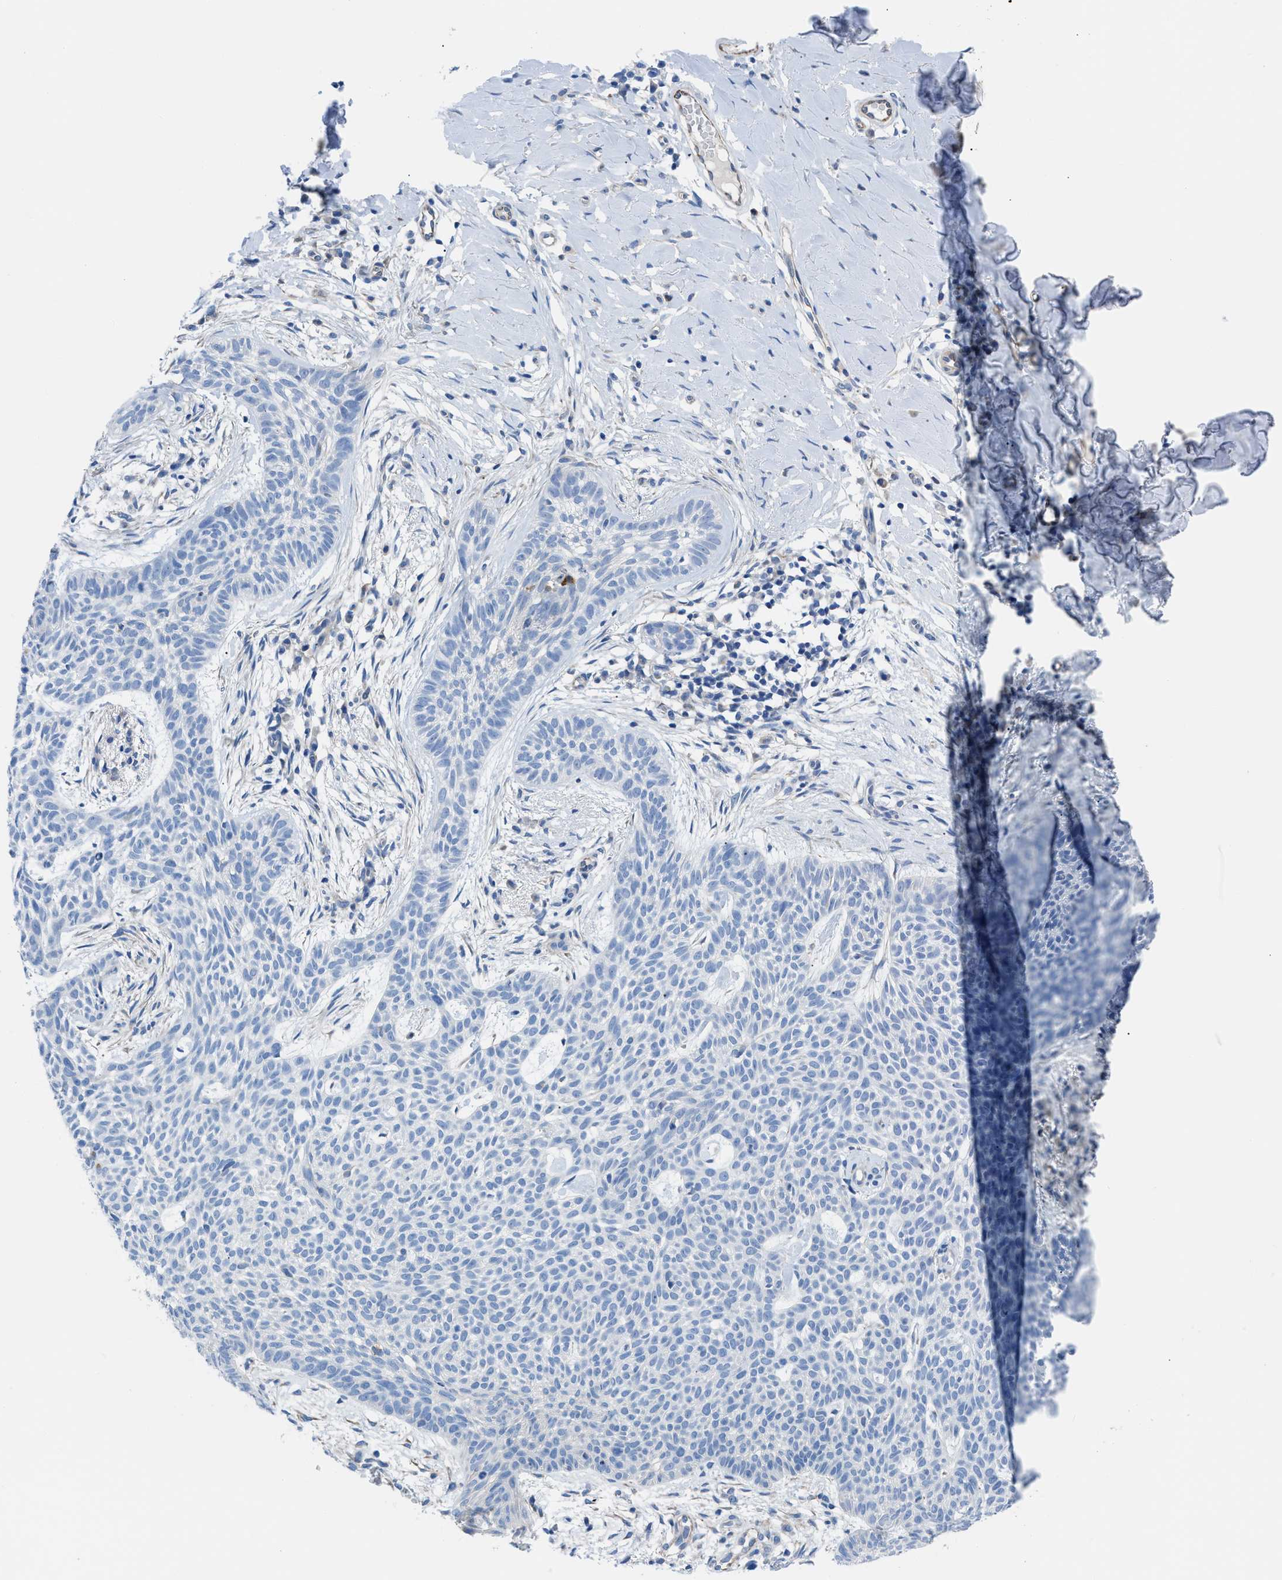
{"staining": {"intensity": "negative", "quantity": "none", "location": "none"}, "tissue": "skin cancer", "cell_type": "Tumor cells", "image_type": "cancer", "snomed": [{"axis": "morphology", "description": "Basal cell carcinoma"}, {"axis": "topography", "description": "Skin"}], "caption": "Tumor cells are negative for protein expression in human basal cell carcinoma (skin).", "gene": "ITPR1", "patient": {"sex": "female", "age": 59}}